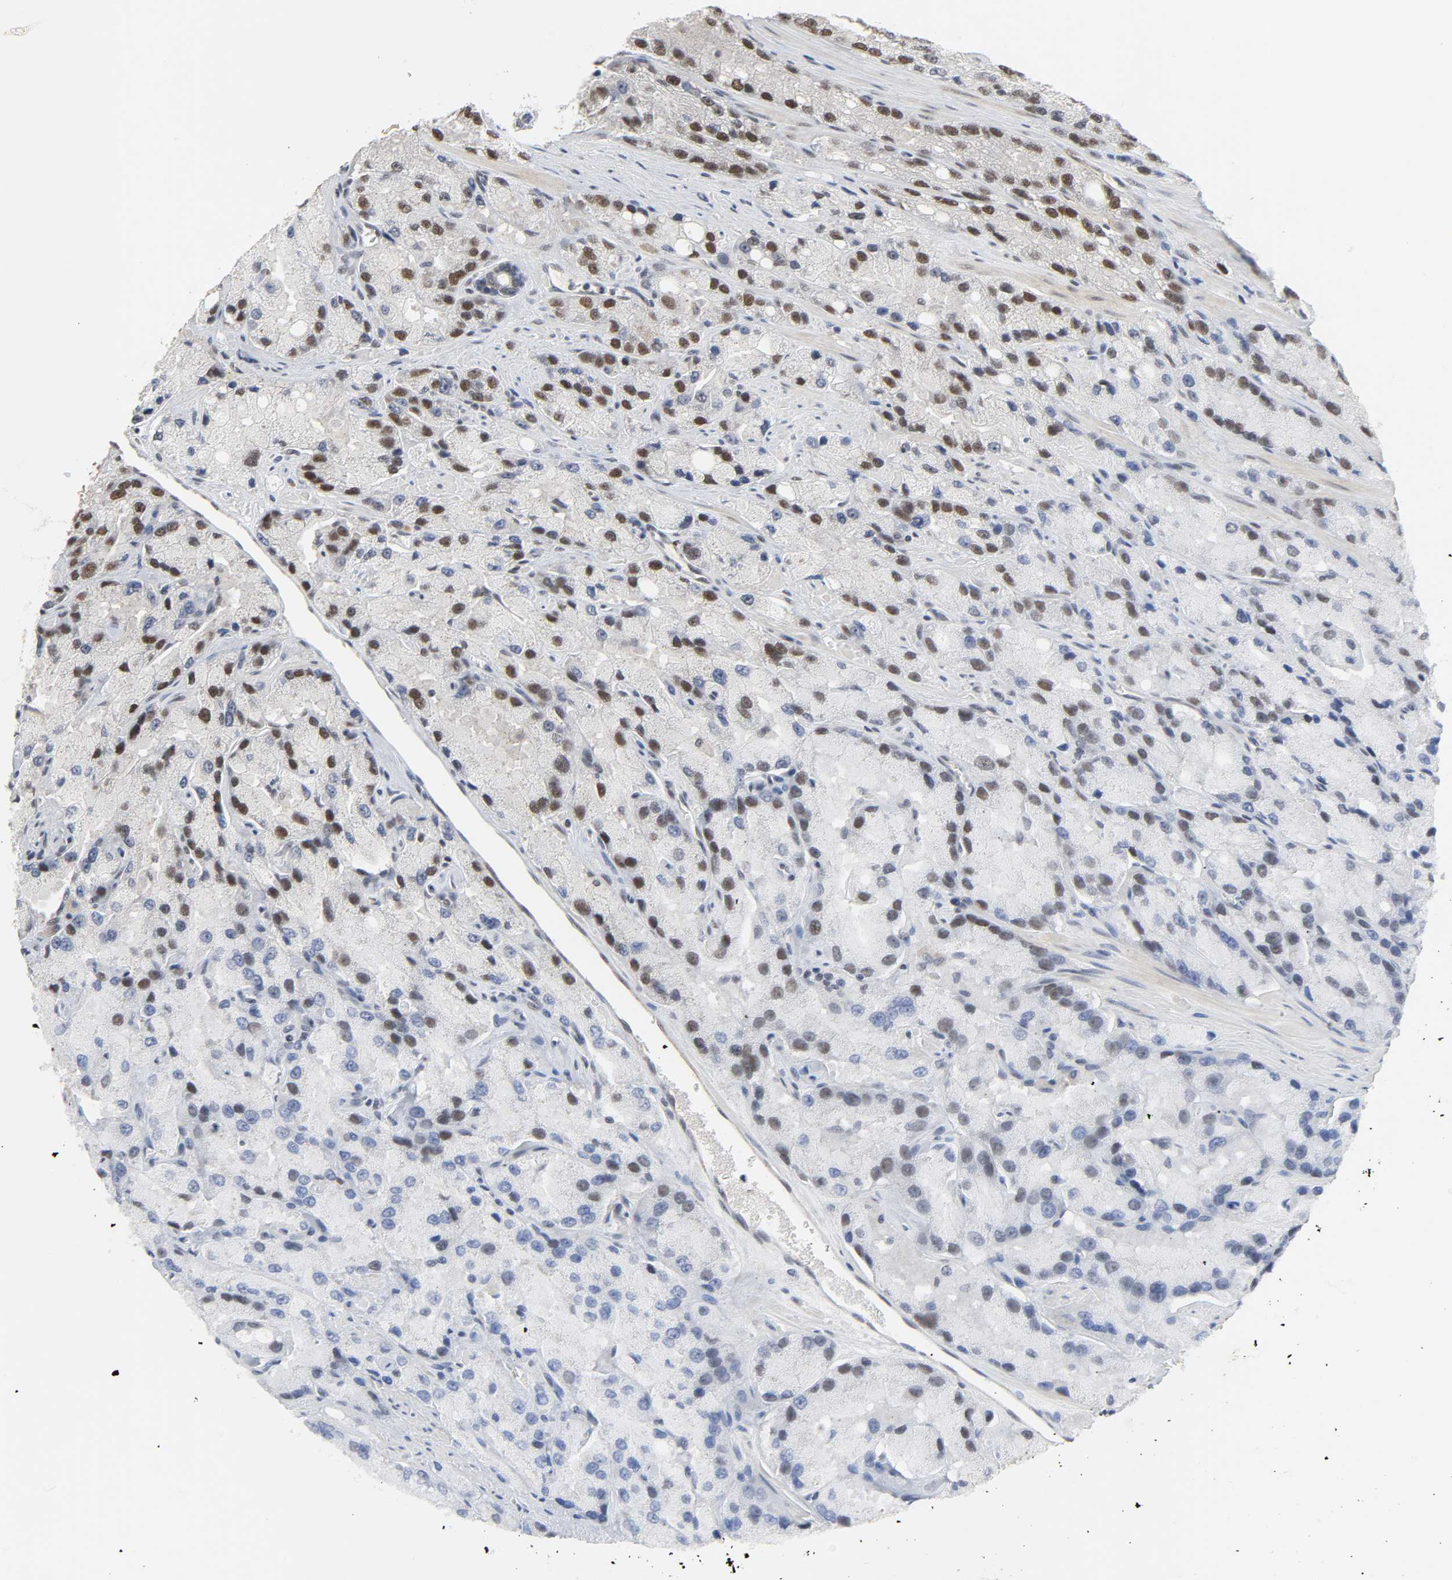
{"staining": {"intensity": "moderate", "quantity": "25%-75%", "location": "nuclear"}, "tissue": "prostate cancer", "cell_type": "Tumor cells", "image_type": "cancer", "snomed": [{"axis": "morphology", "description": "Adenocarcinoma, High grade"}, {"axis": "topography", "description": "Prostate"}], "caption": "A brown stain shows moderate nuclear positivity of a protein in prostate cancer (adenocarcinoma (high-grade)) tumor cells.", "gene": "NCOA6", "patient": {"sex": "male", "age": 58}}